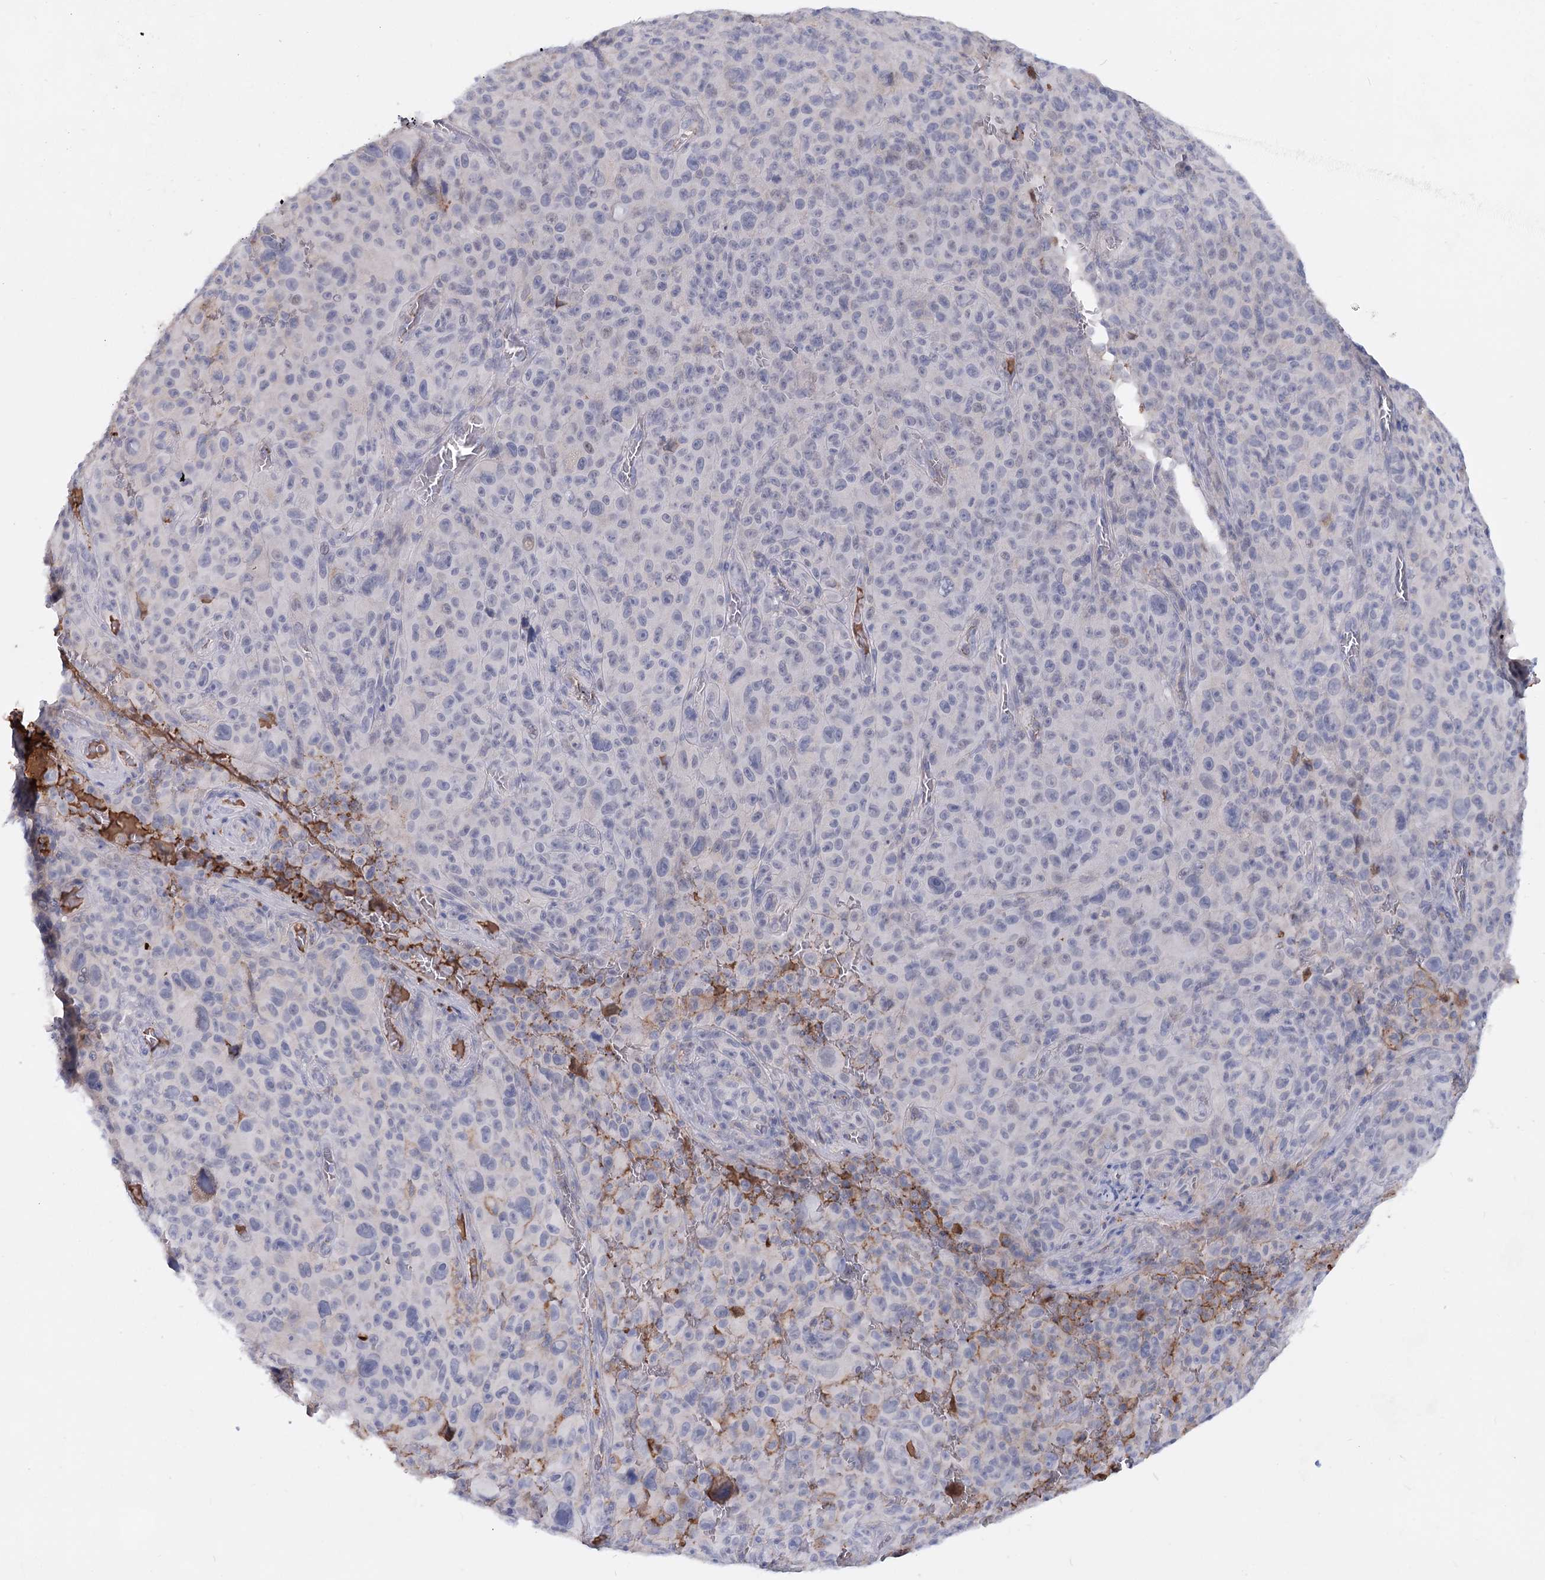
{"staining": {"intensity": "negative", "quantity": "none", "location": "none"}, "tissue": "melanoma", "cell_type": "Tumor cells", "image_type": "cancer", "snomed": [{"axis": "morphology", "description": "Malignant melanoma, NOS"}, {"axis": "topography", "description": "Skin"}], "caption": "A high-resolution micrograph shows IHC staining of melanoma, which demonstrates no significant staining in tumor cells.", "gene": "TASOR2", "patient": {"sex": "female", "age": 82}}